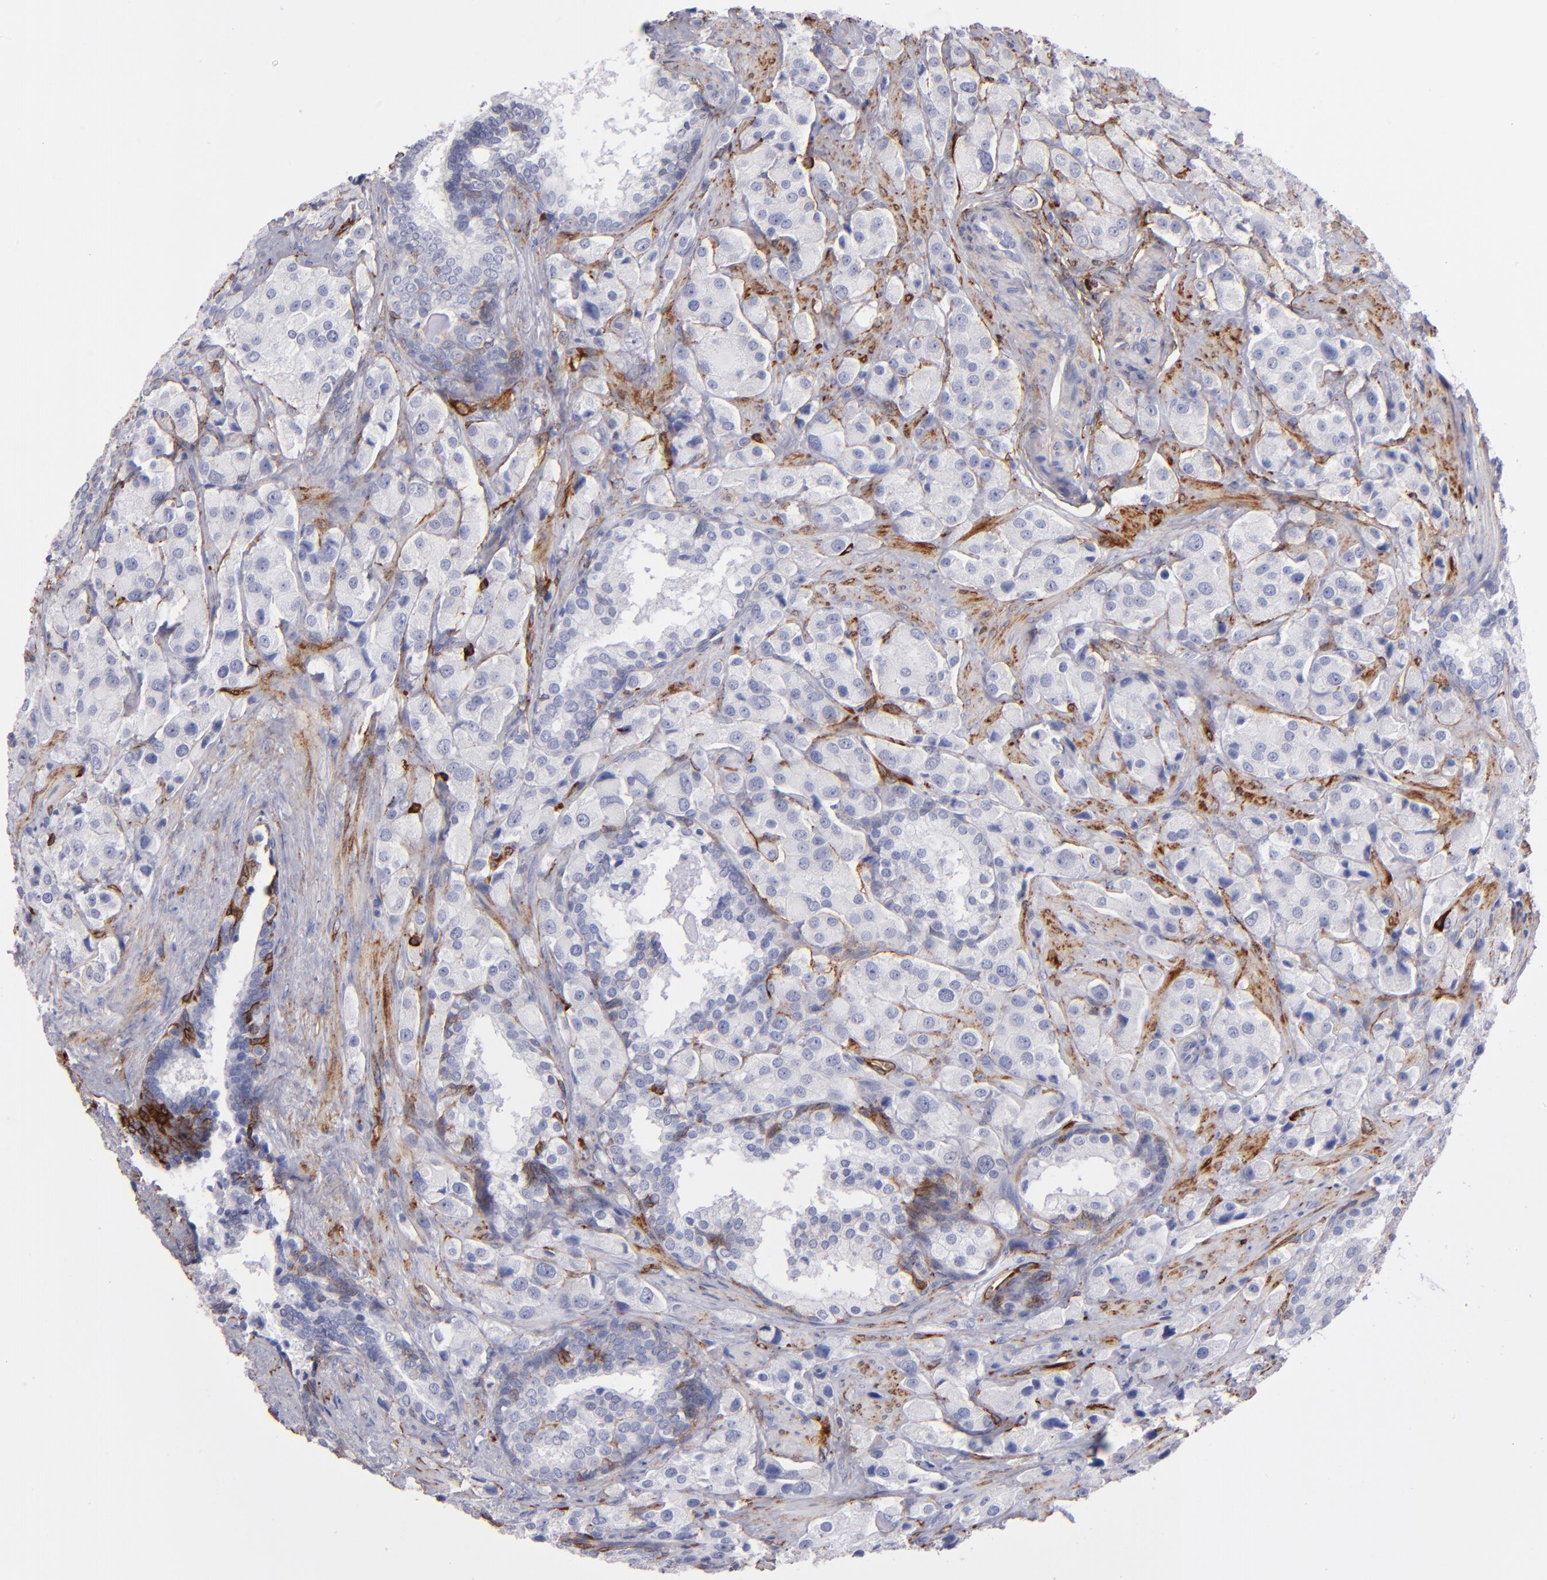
{"staining": {"intensity": "negative", "quantity": "none", "location": "none"}, "tissue": "prostate cancer", "cell_type": "Tumor cells", "image_type": "cancer", "snomed": [{"axis": "morphology", "description": "Adenocarcinoma, Medium grade"}, {"axis": "topography", "description": "Prostate"}], "caption": "A histopathology image of human prostate cancer is negative for staining in tumor cells. (Brightfield microscopy of DAB (3,3'-diaminobenzidine) immunohistochemistry (IHC) at high magnification).", "gene": "AHNAK2", "patient": {"sex": "male", "age": 70}}